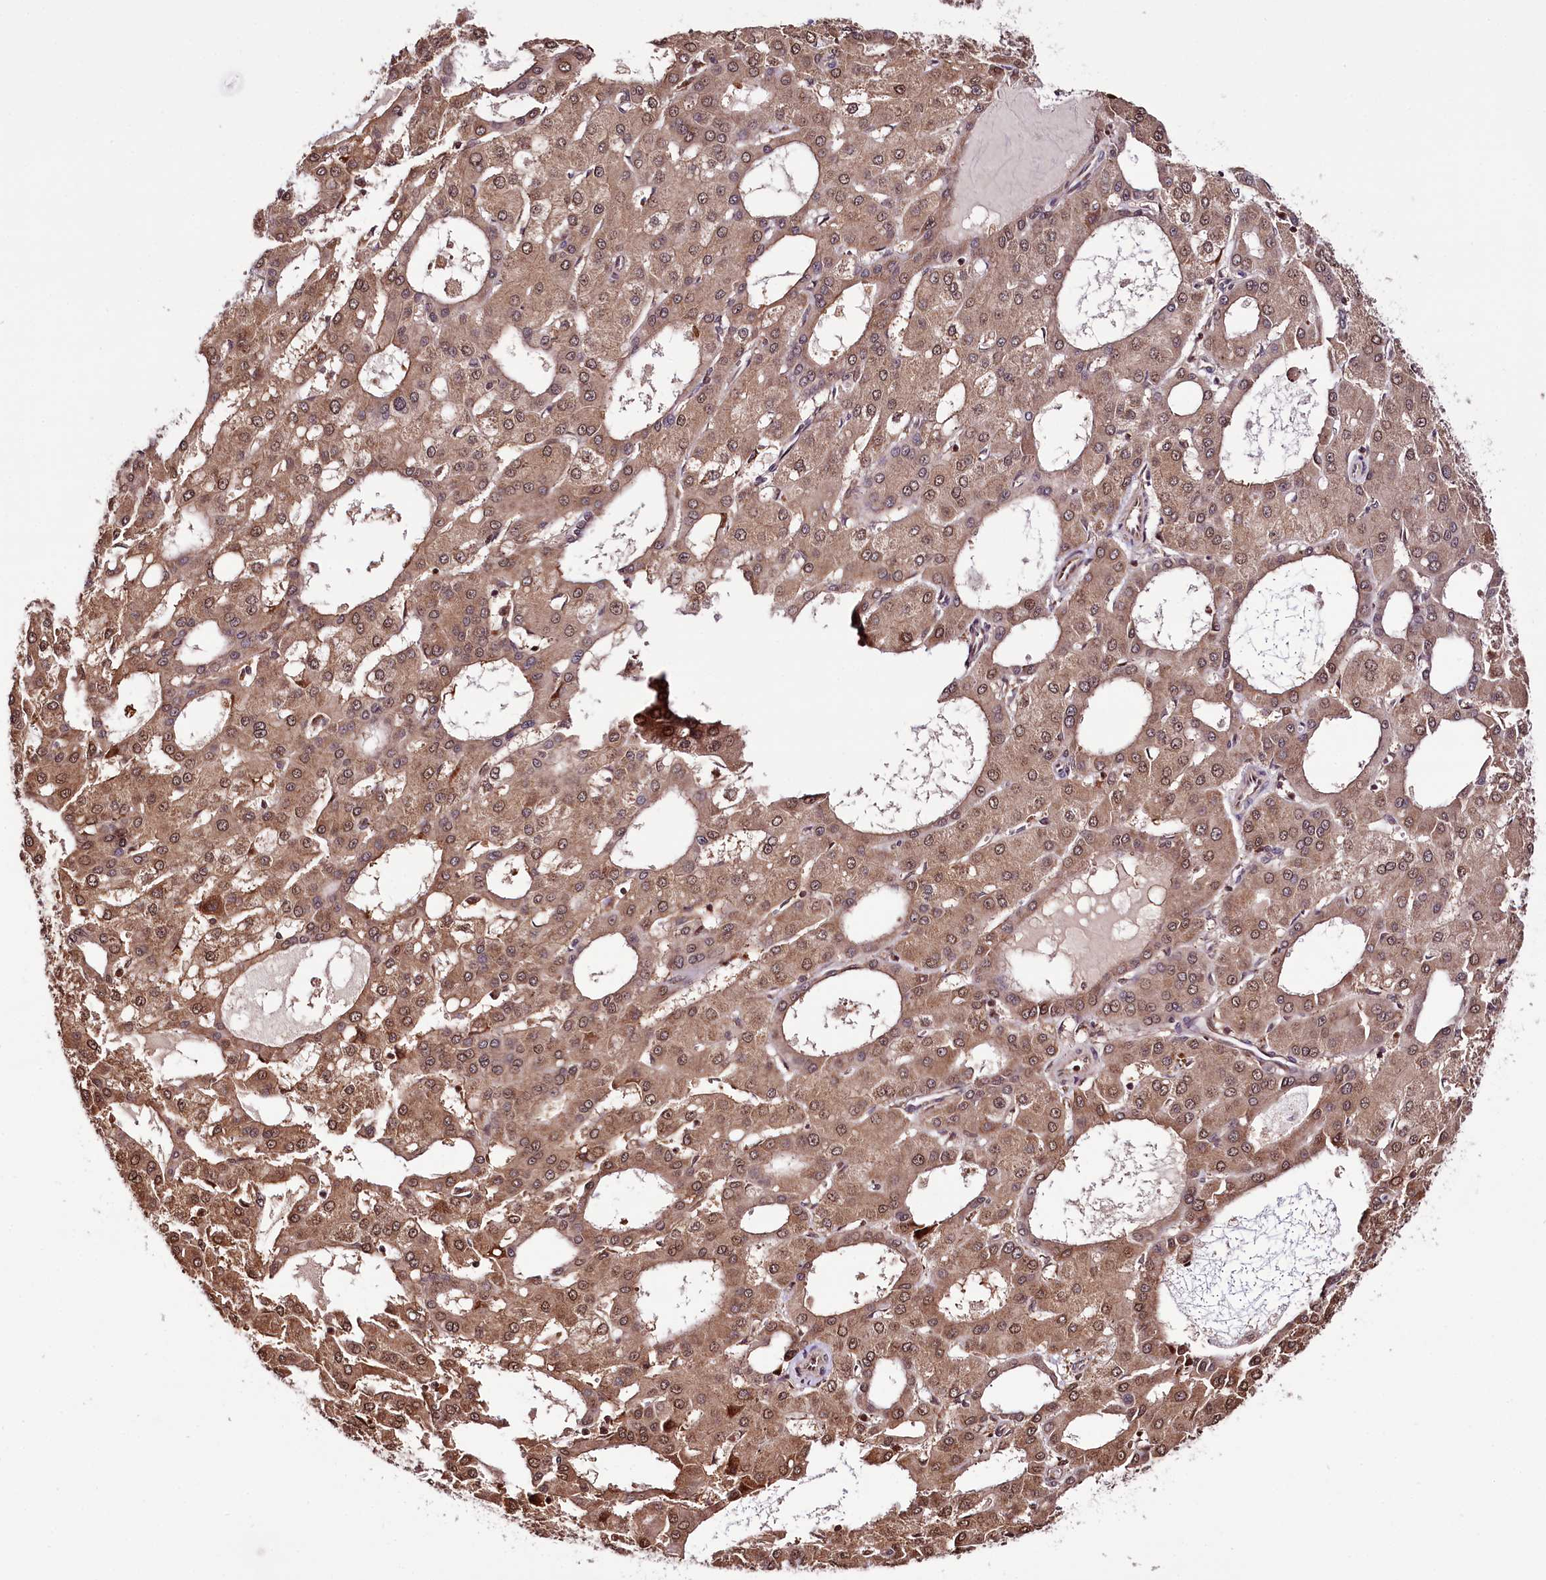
{"staining": {"intensity": "moderate", "quantity": ">75%", "location": "cytoplasmic/membranous,nuclear"}, "tissue": "liver cancer", "cell_type": "Tumor cells", "image_type": "cancer", "snomed": [{"axis": "morphology", "description": "Carcinoma, Hepatocellular, NOS"}, {"axis": "topography", "description": "Liver"}], "caption": "Immunohistochemistry (IHC) micrograph of liver hepatocellular carcinoma stained for a protein (brown), which exhibits medium levels of moderate cytoplasmic/membranous and nuclear staining in about >75% of tumor cells.", "gene": "CUTC", "patient": {"sex": "male", "age": 47}}